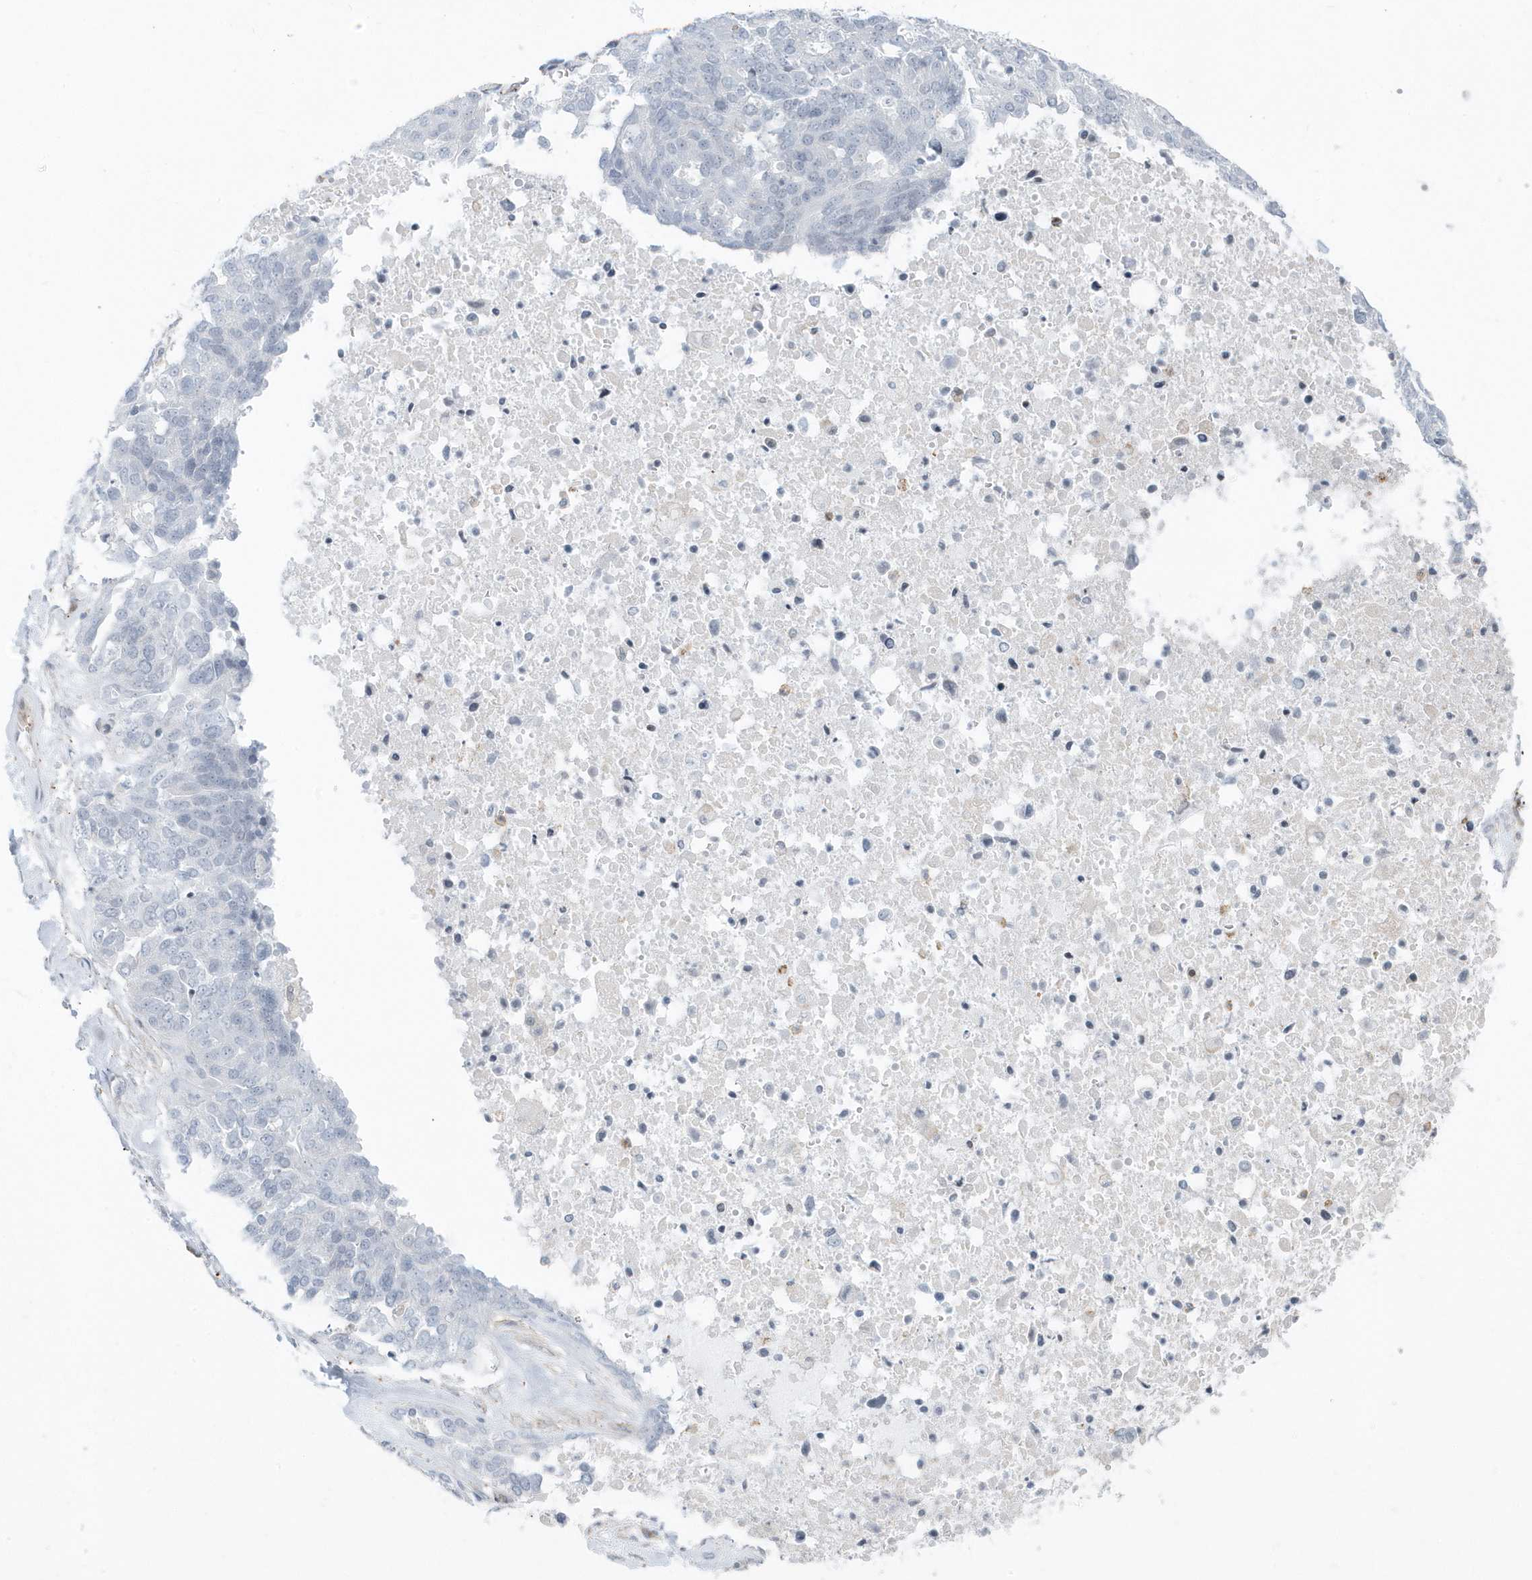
{"staining": {"intensity": "negative", "quantity": "none", "location": "none"}, "tissue": "ovarian cancer", "cell_type": "Tumor cells", "image_type": "cancer", "snomed": [{"axis": "morphology", "description": "Cystadenocarcinoma, serous, NOS"}, {"axis": "topography", "description": "Ovary"}], "caption": "Ovarian serous cystadenocarcinoma stained for a protein using immunohistochemistry (IHC) displays no expression tumor cells.", "gene": "CACNB2", "patient": {"sex": "female", "age": 44}}